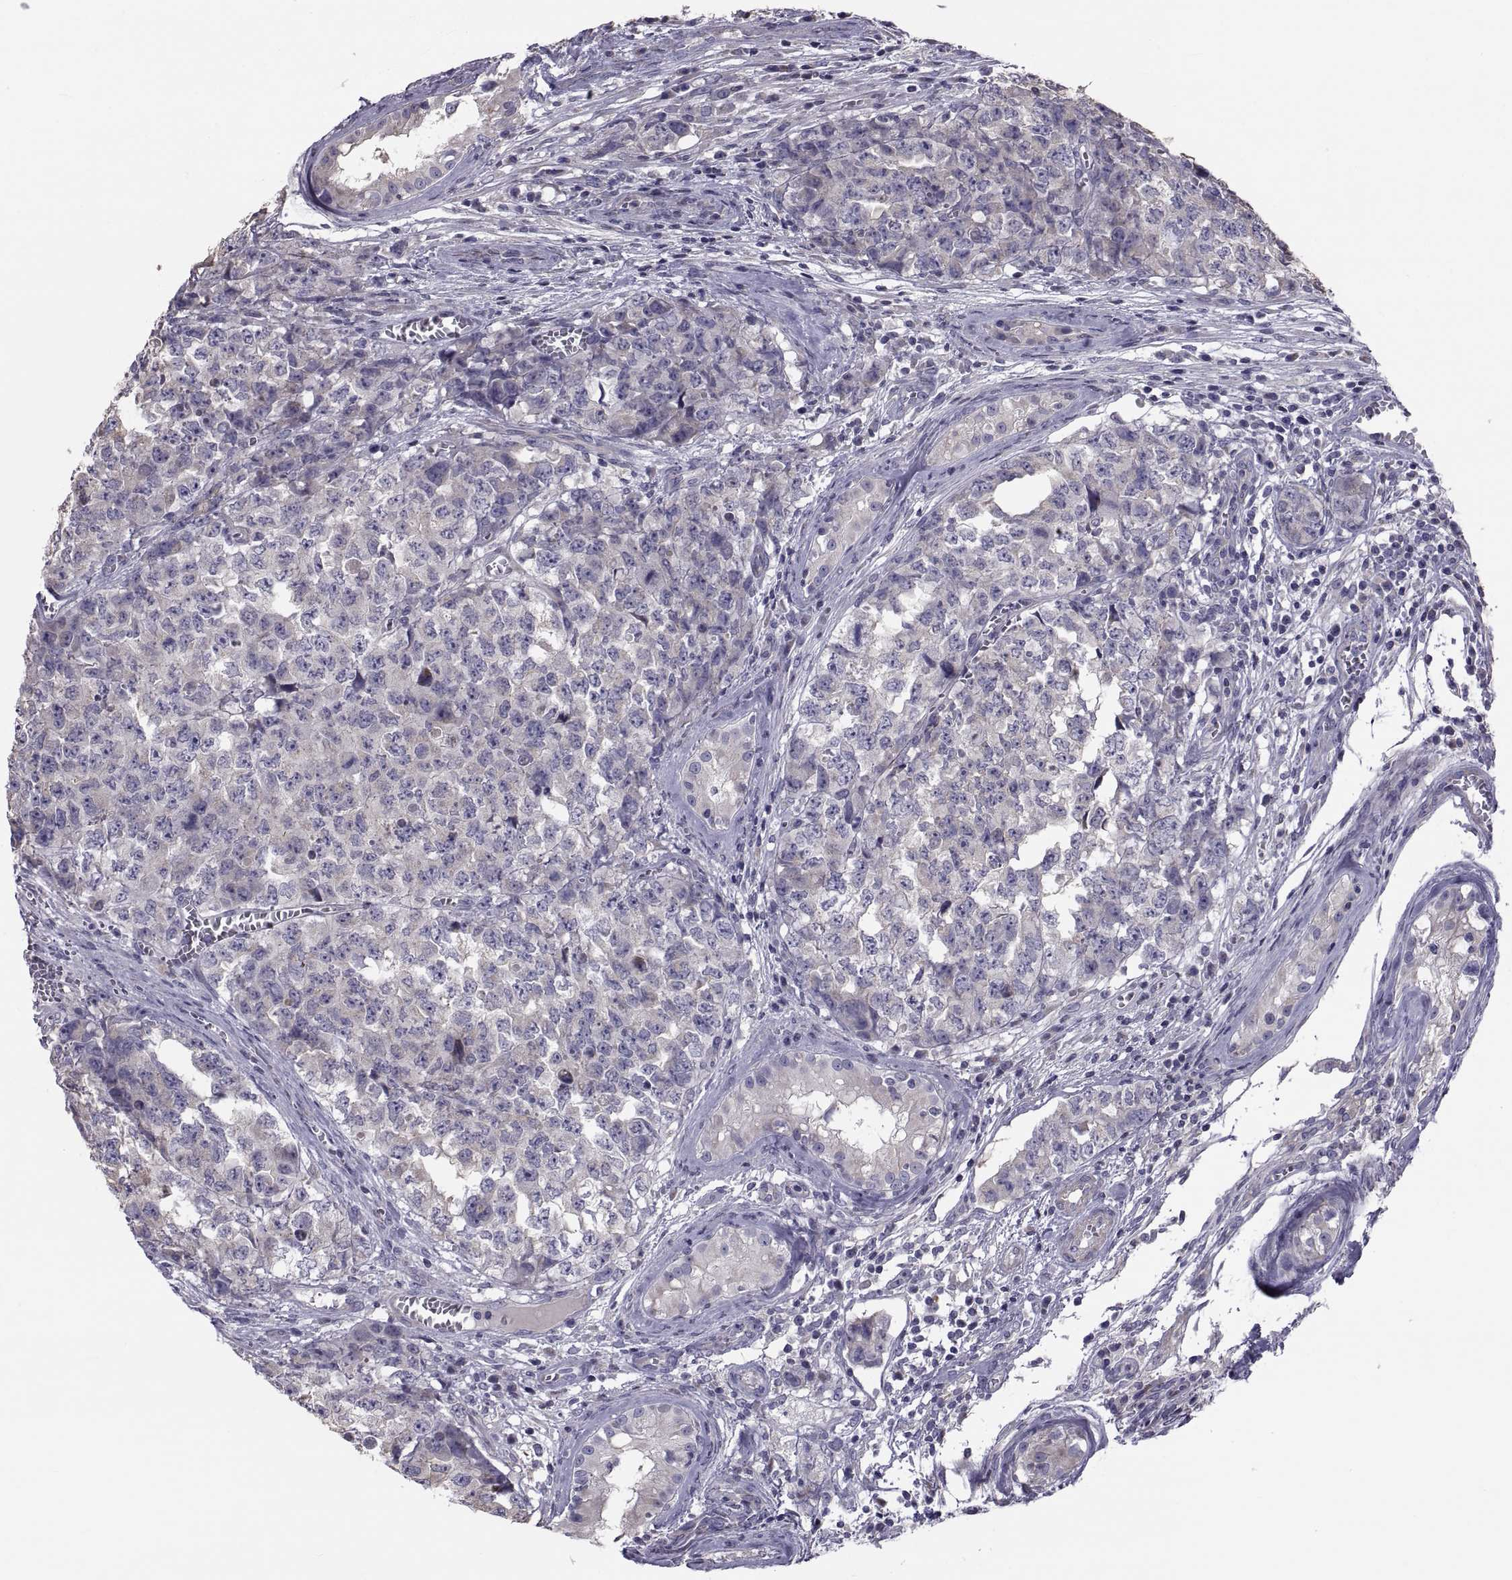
{"staining": {"intensity": "weak", "quantity": "<25%", "location": "cytoplasmic/membranous"}, "tissue": "testis cancer", "cell_type": "Tumor cells", "image_type": "cancer", "snomed": [{"axis": "morphology", "description": "Carcinoma, Embryonal, NOS"}, {"axis": "topography", "description": "Testis"}], "caption": "High power microscopy image of an immunohistochemistry histopathology image of testis cancer, revealing no significant expression in tumor cells.", "gene": "ANO1", "patient": {"sex": "male", "age": 23}}